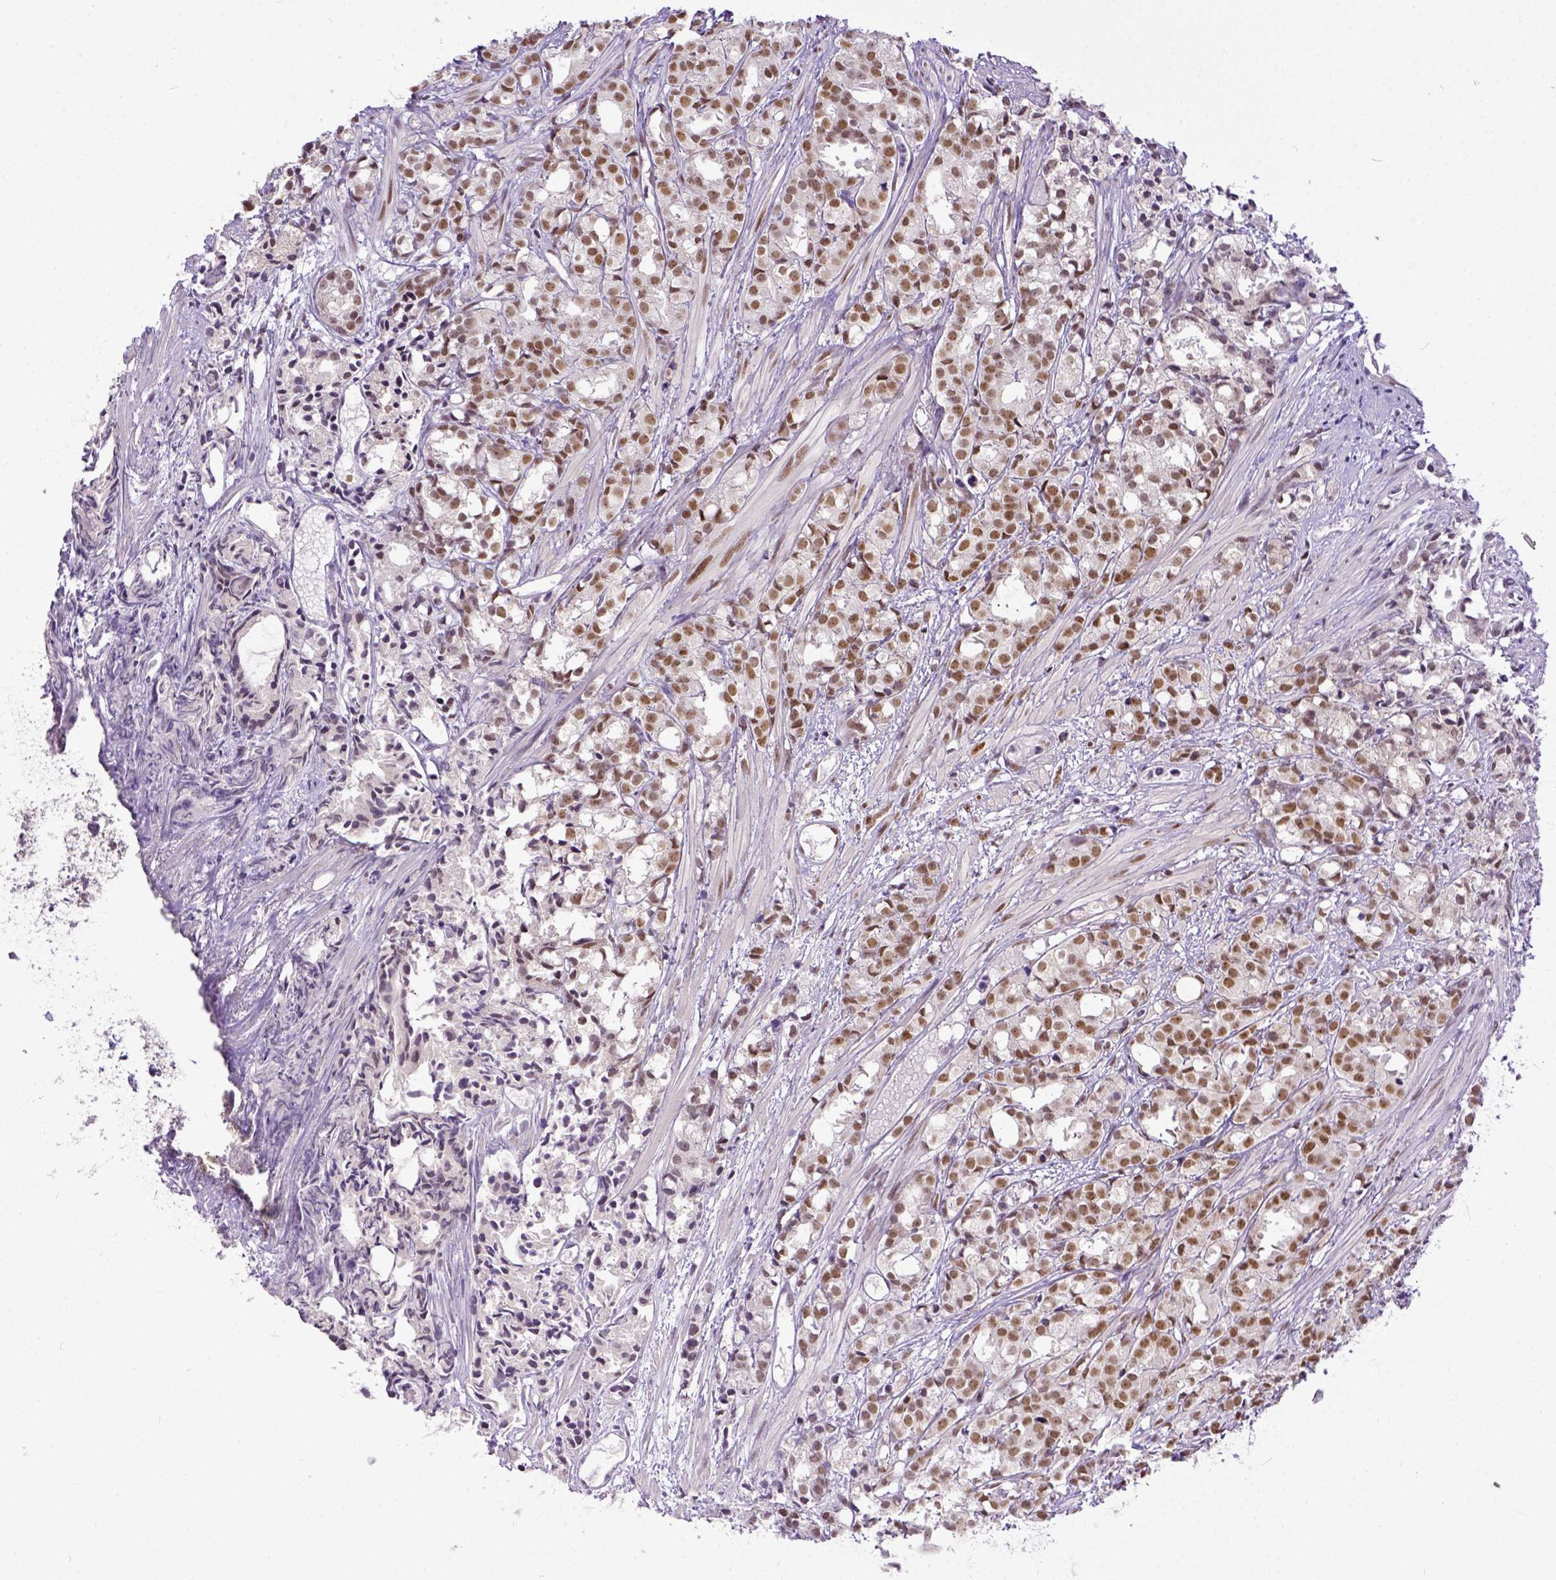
{"staining": {"intensity": "moderate", "quantity": ">75%", "location": "nuclear"}, "tissue": "prostate cancer", "cell_type": "Tumor cells", "image_type": "cancer", "snomed": [{"axis": "morphology", "description": "Adenocarcinoma, High grade"}, {"axis": "topography", "description": "Prostate"}], "caption": "DAB immunohistochemical staining of human prostate high-grade adenocarcinoma reveals moderate nuclear protein positivity in approximately >75% of tumor cells.", "gene": "ERCC1", "patient": {"sex": "male", "age": 79}}